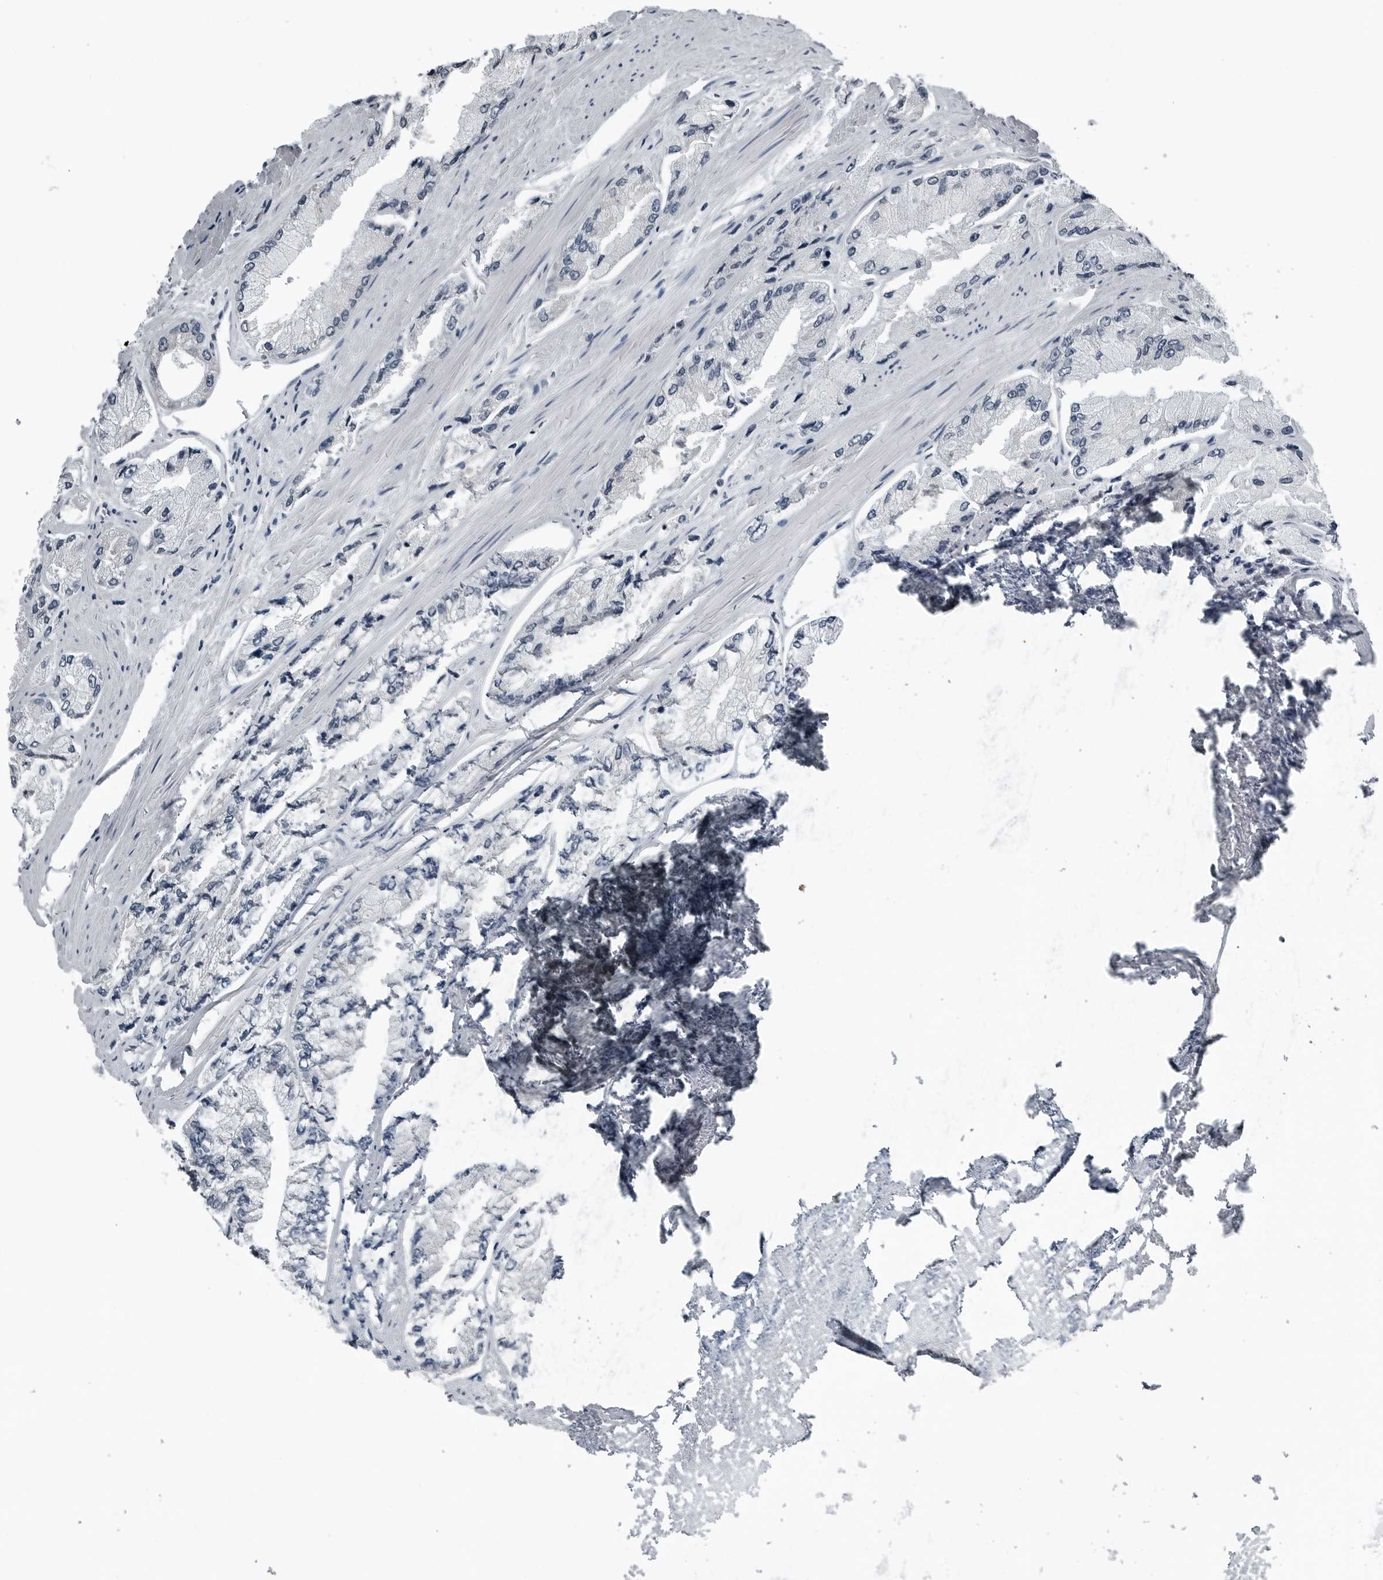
{"staining": {"intensity": "negative", "quantity": "none", "location": "none"}, "tissue": "prostate cancer", "cell_type": "Tumor cells", "image_type": "cancer", "snomed": [{"axis": "morphology", "description": "Adenocarcinoma, High grade"}, {"axis": "topography", "description": "Prostate"}], "caption": "DAB (3,3'-diaminobenzidine) immunohistochemical staining of prostate high-grade adenocarcinoma demonstrates no significant positivity in tumor cells.", "gene": "SPINK1", "patient": {"sex": "male", "age": 58}}